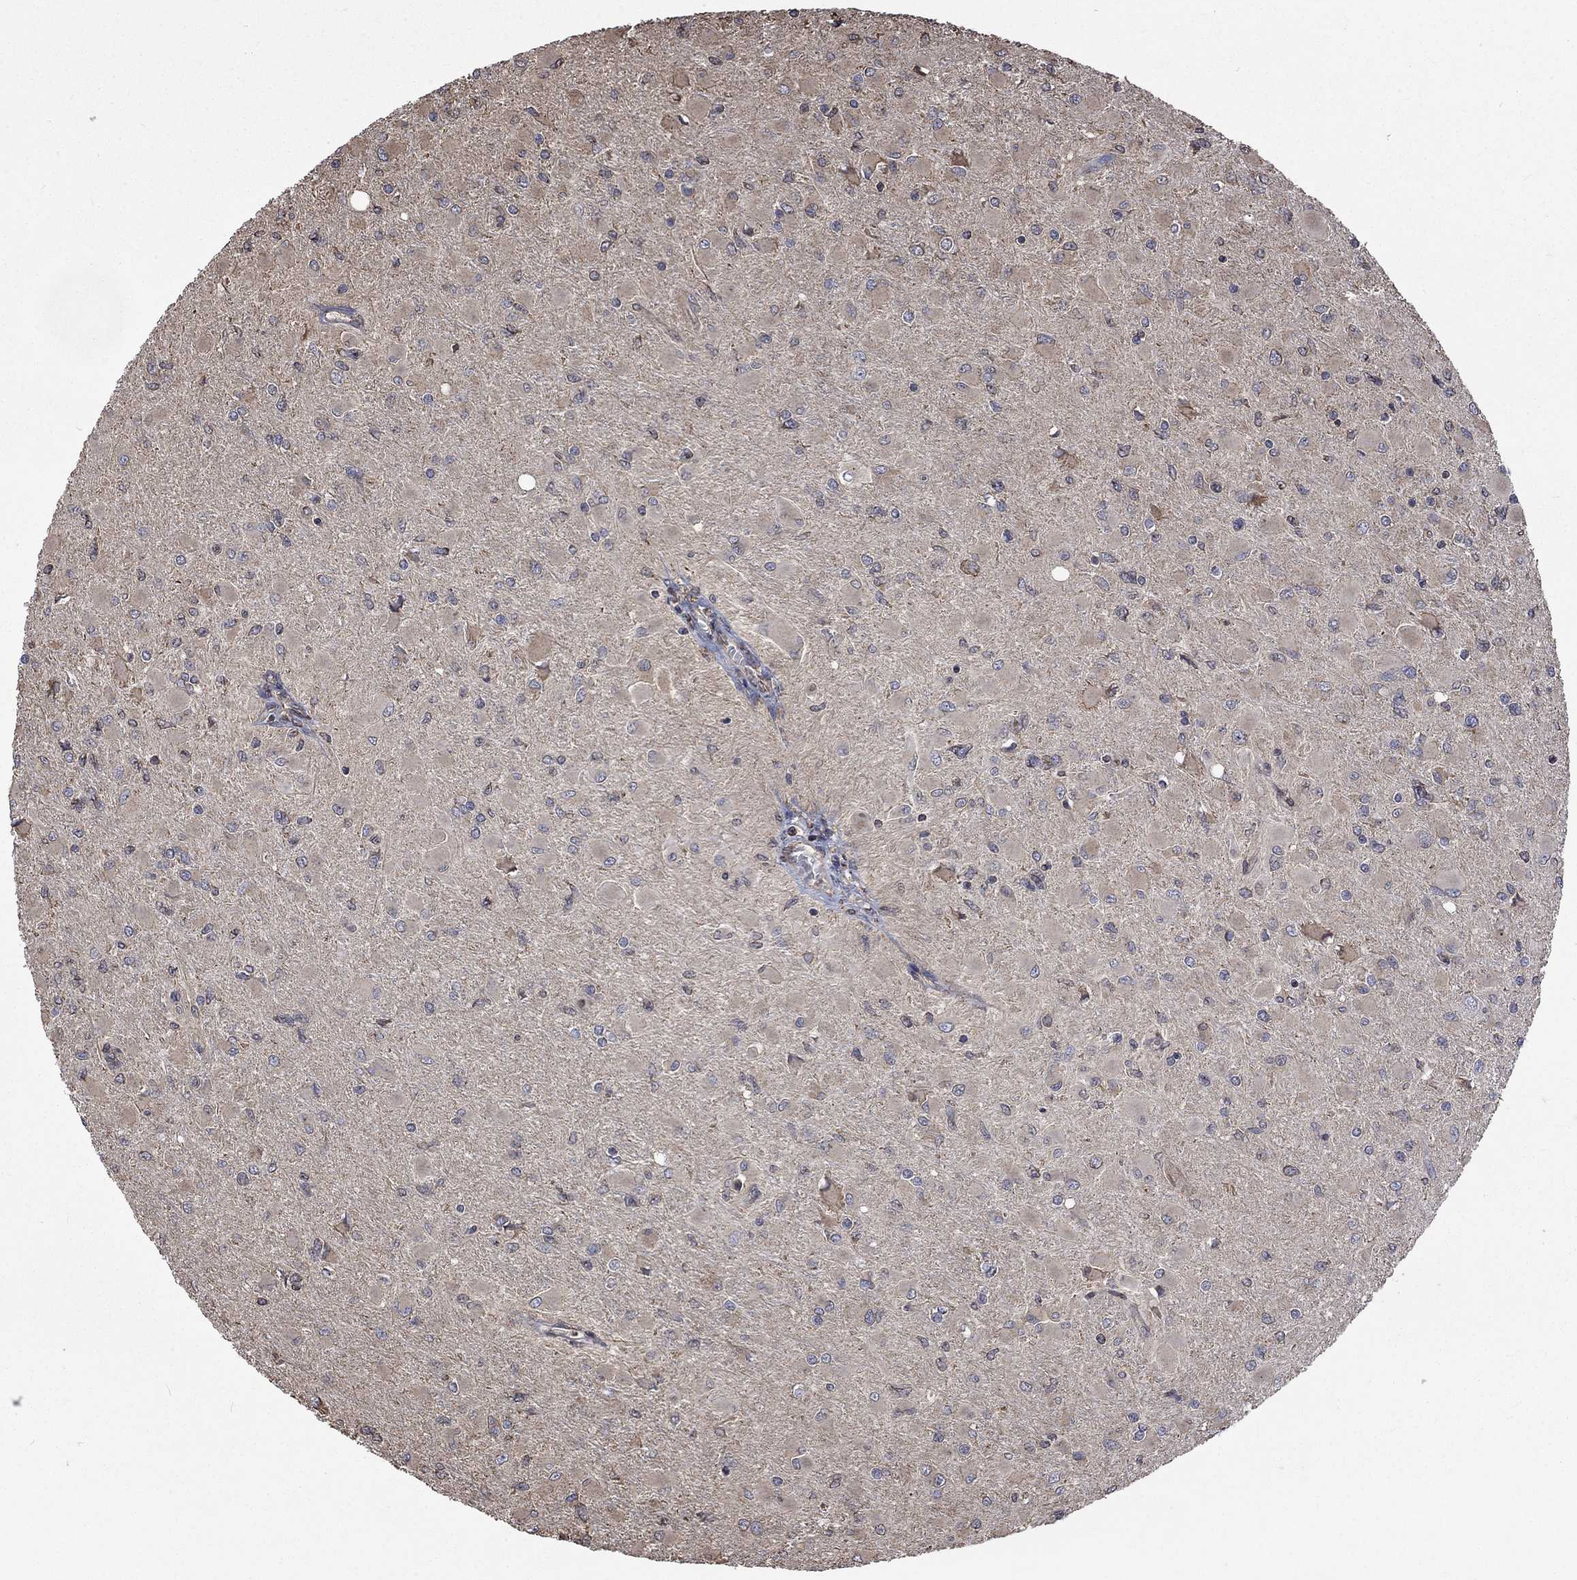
{"staining": {"intensity": "negative", "quantity": "none", "location": "none"}, "tissue": "glioma", "cell_type": "Tumor cells", "image_type": "cancer", "snomed": [{"axis": "morphology", "description": "Glioma, malignant, High grade"}, {"axis": "topography", "description": "Cerebral cortex"}], "caption": "IHC of glioma reveals no staining in tumor cells.", "gene": "ESRRA", "patient": {"sex": "female", "age": 36}}